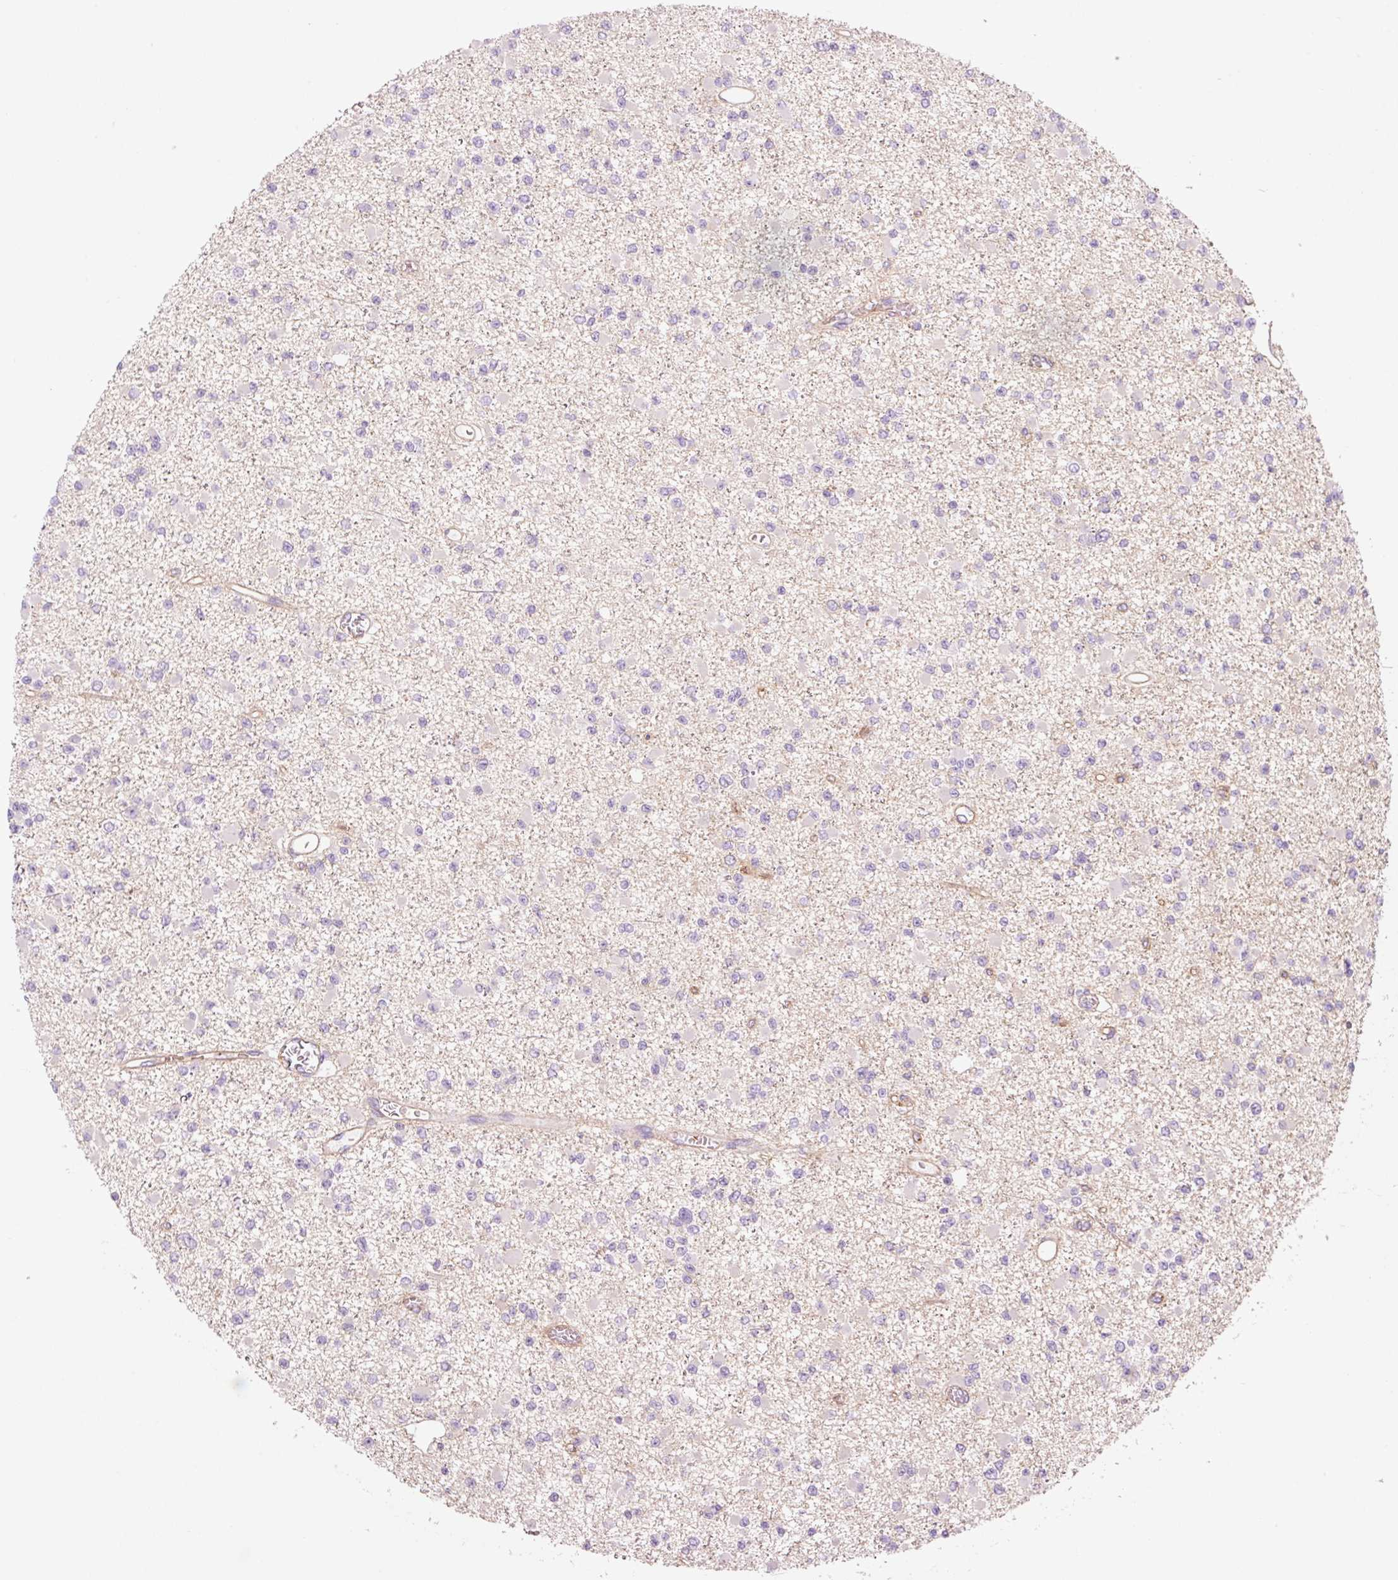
{"staining": {"intensity": "negative", "quantity": "none", "location": "none"}, "tissue": "glioma", "cell_type": "Tumor cells", "image_type": "cancer", "snomed": [{"axis": "morphology", "description": "Glioma, malignant, Low grade"}, {"axis": "topography", "description": "Brain"}], "caption": "Tumor cells are negative for protein expression in human glioma.", "gene": "HSPA4L", "patient": {"sex": "female", "age": 22}}